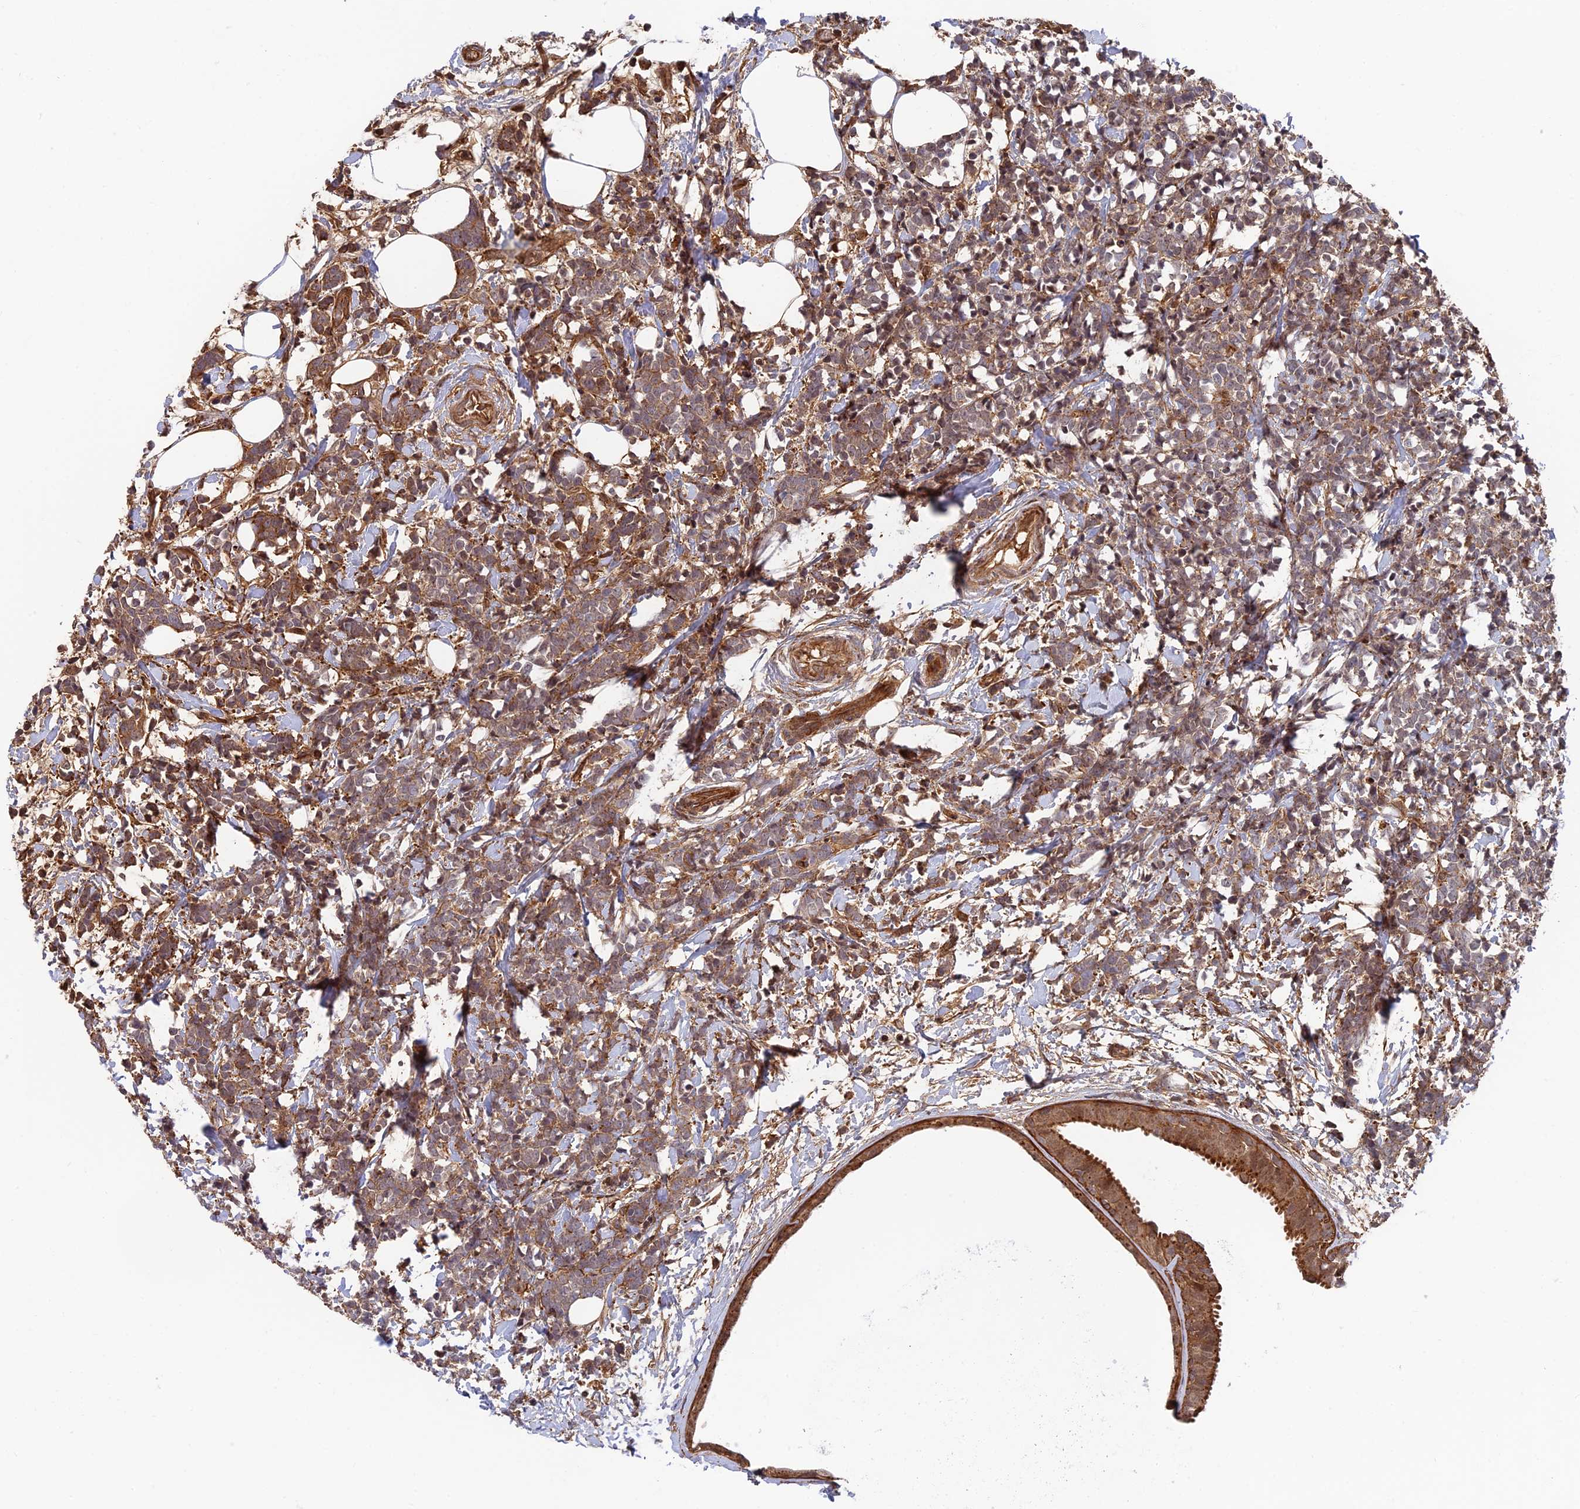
{"staining": {"intensity": "moderate", "quantity": ">75%", "location": "cytoplasmic/membranous"}, "tissue": "breast cancer", "cell_type": "Tumor cells", "image_type": "cancer", "snomed": [{"axis": "morphology", "description": "Lobular carcinoma"}, {"axis": "topography", "description": "Breast"}], "caption": "Immunohistochemistry staining of breast lobular carcinoma, which reveals medium levels of moderate cytoplasmic/membranous positivity in approximately >75% of tumor cells indicating moderate cytoplasmic/membranous protein positivity. The staining was performed using DAB (brown) for protein detection and nuclei were counterstained in hematoxylin (blue).", "gene": "OSBPL1A", "patient": {"sex": "female", "age": 58}}